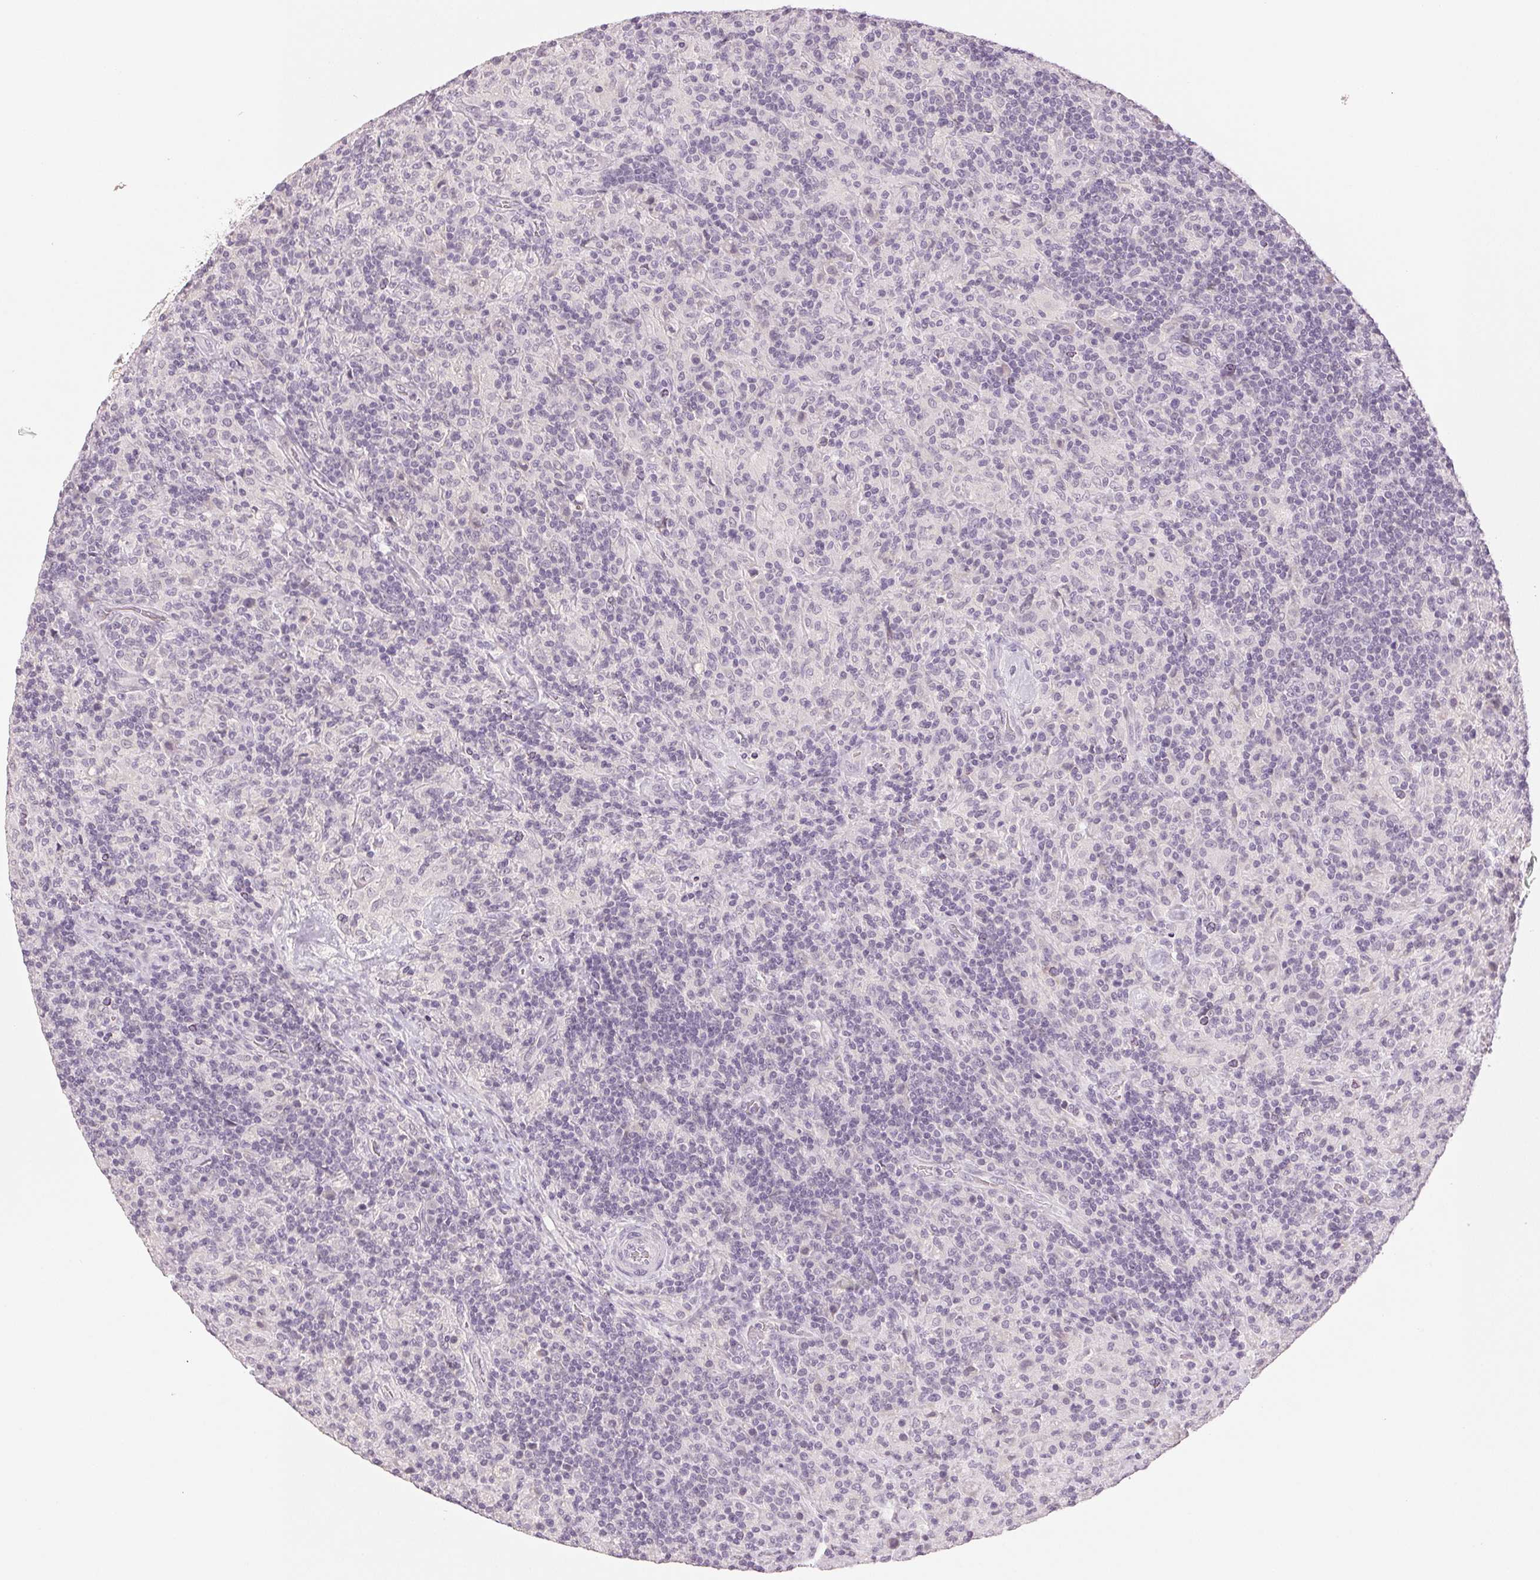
{"staining": {"intensity": "negative", "quantity": "none", "location": "none"}, "tissue": "lymphoma", "cell_type": "Tumor cells", "image_type": "cancer", "snomed": [{"axis": "morphology", "description": "Hodgkin's disease, NOS"}, {"axis": "topography", "description": "Lymph node"}], "caption": "The immunohistochemistry image has no significant staining in tumor cells of lymphoma tissue. Nuclei are stained in blue.", "gene": "MAP1LC3A", "patient": {"sex": "male", "age": 70}}